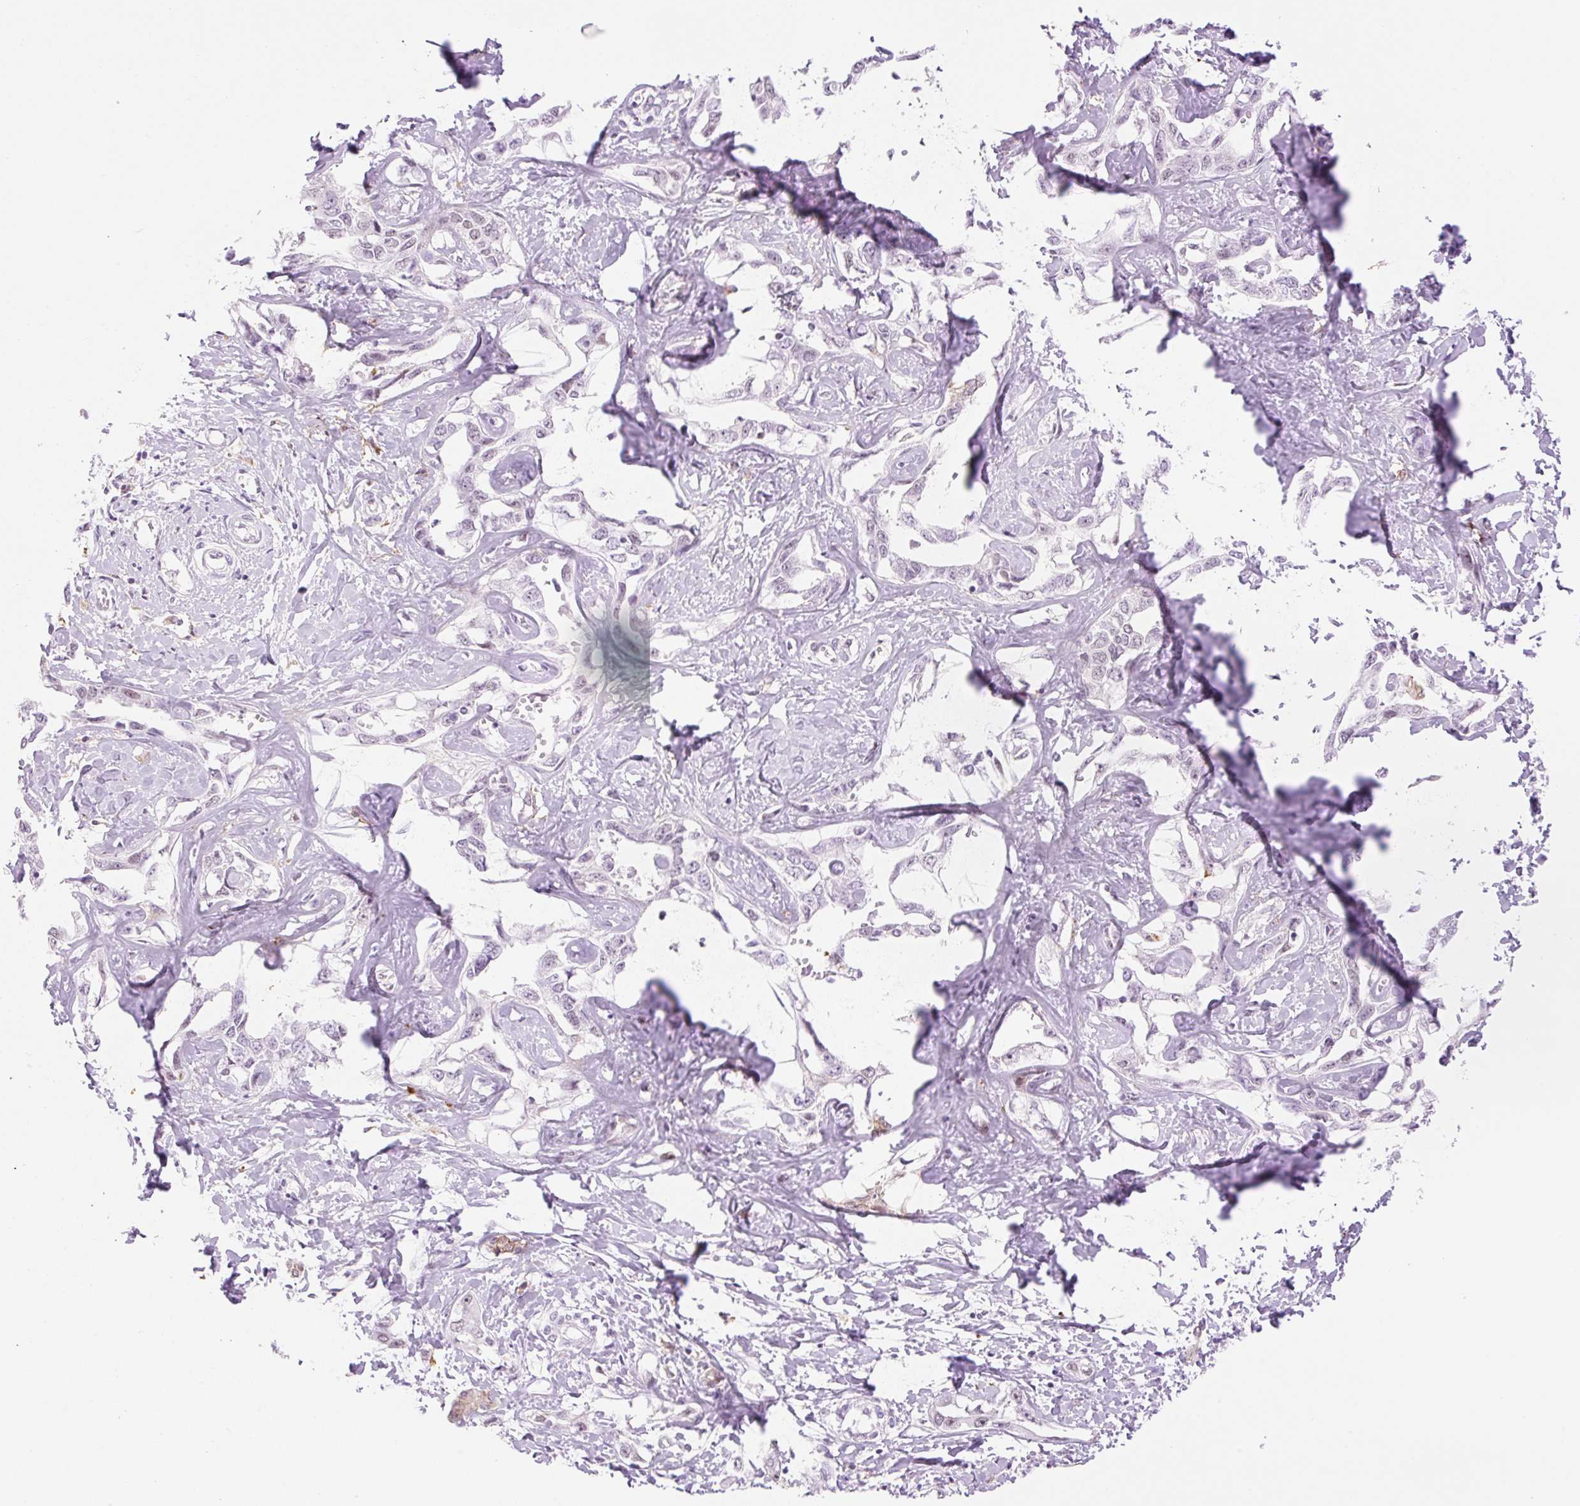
{"staining": {"intensity": "weak", "quantity": "25%-75%", "location": "nuclear"}, "tissue": "liver cancer", "cell_type": "Tumor cells", "image_type": "cancer", "snomed": [{"axis": "morphology", "description": "Cholangiocarcinoma"}, {"axis": "topography", "description": "Liver"}], "caption": "Immunohistochemical staining of human liver cancer (cholangiocarcinoma) displays low levels of weak nuclear protein expression in approximately 25%-75% of tumor cells.", "gene": "PALM3", "patient": {"sex": "male", "age": 59}}